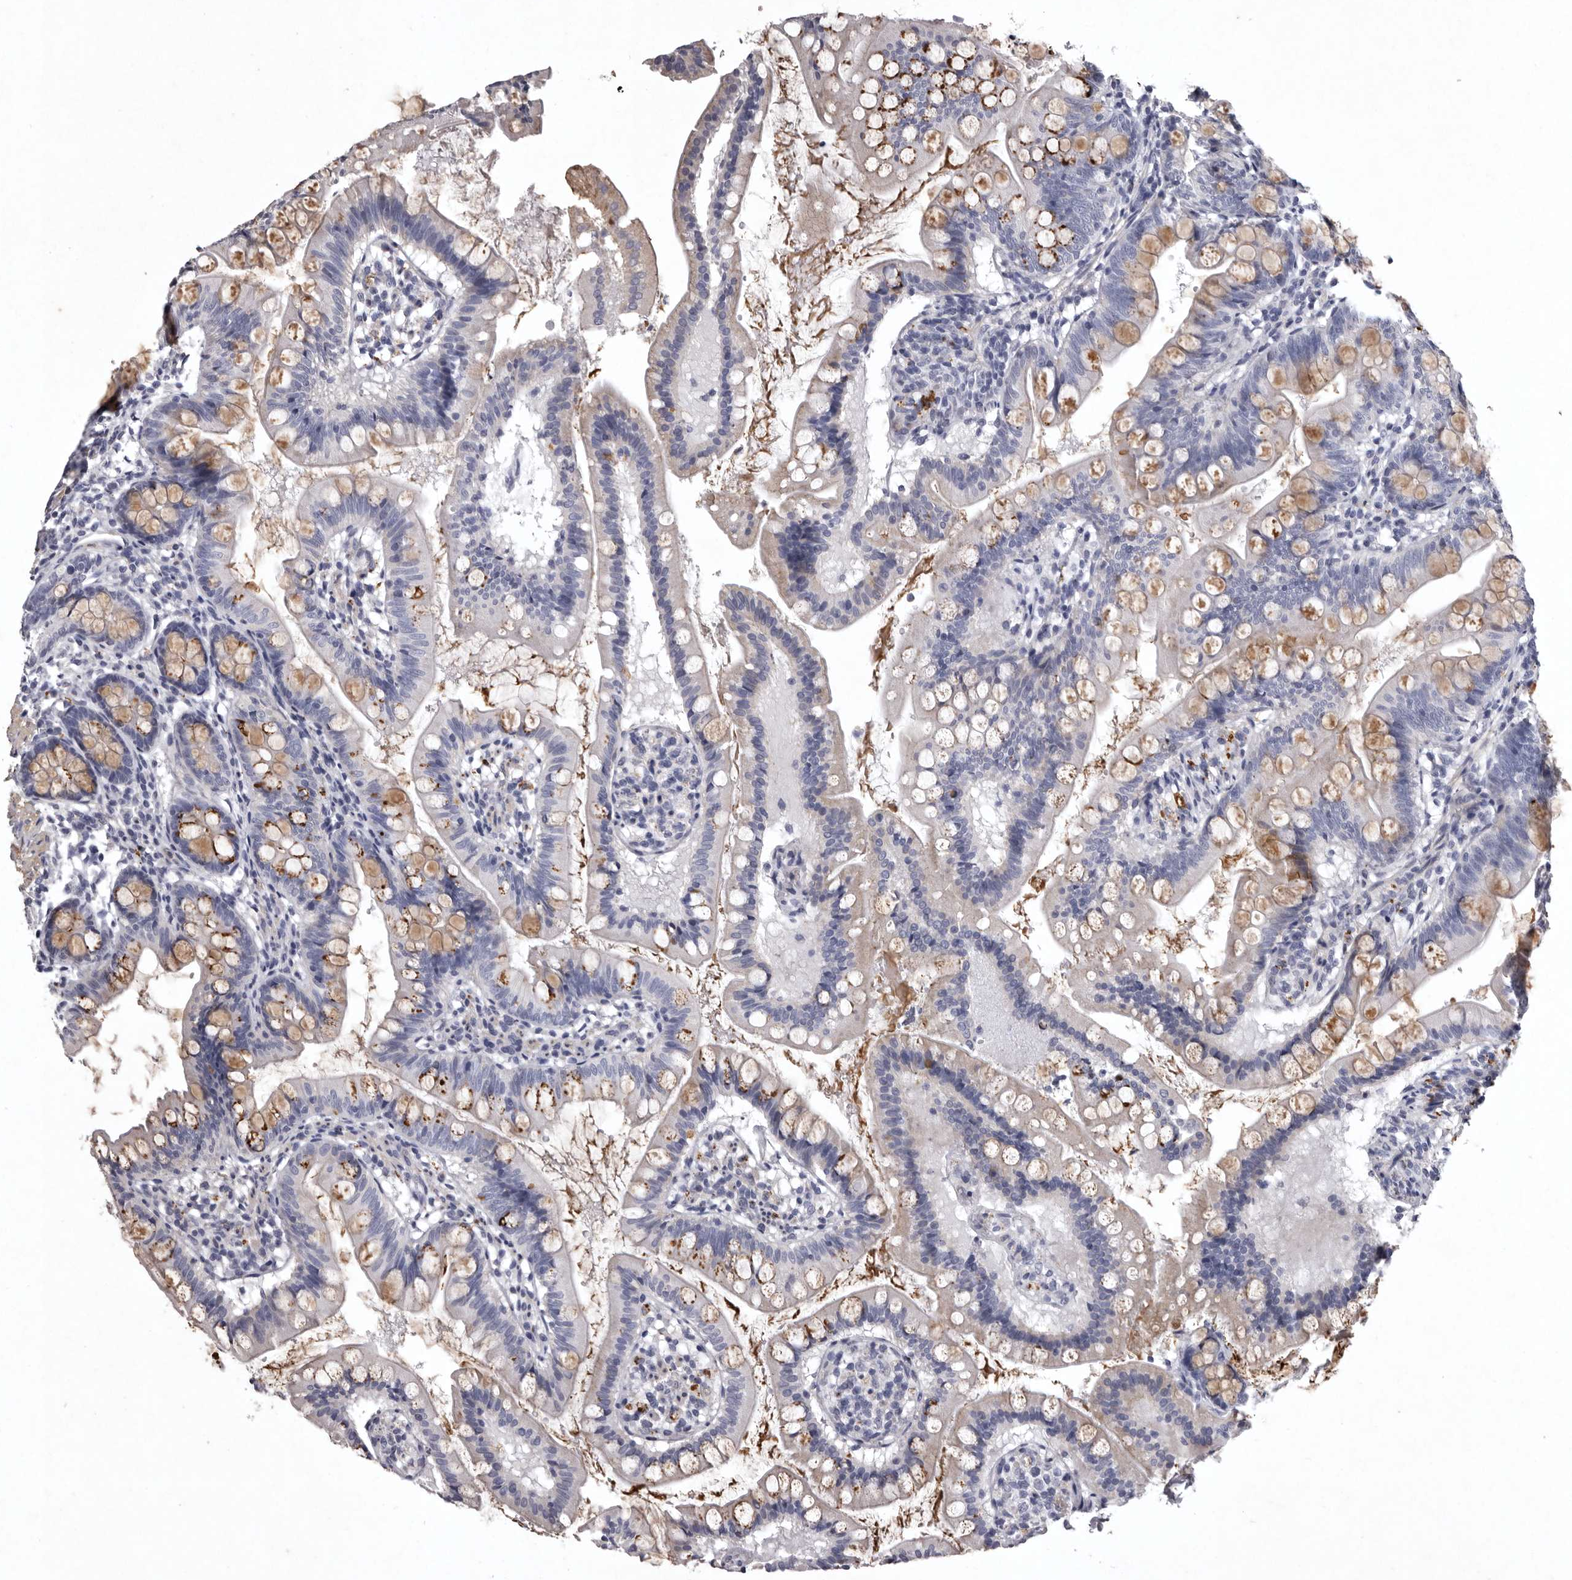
{"staining": {"intensity": "moderate", "quantity": "25%-75%", "location": "cytoplasmic/membranous"}, "tissue": "small intestine", "cell_type": "Glandular cells", "image_type": "normal", "snomed": [{"axis": "morphology", "description": "Normal tissue, NOS"}, {"axis": "topography", "description": "Small intestine"}], "caption": "This micrograph demonstrates normal small intestine stained with IHC to label a protein in brown. The cytoplasmic/membranous of glandular cells show moderate positivity for the protein. Nuclei are counter-stained blue.", "gene": "NKAIN4", "patient": {"sex": "male", "age": 7}}